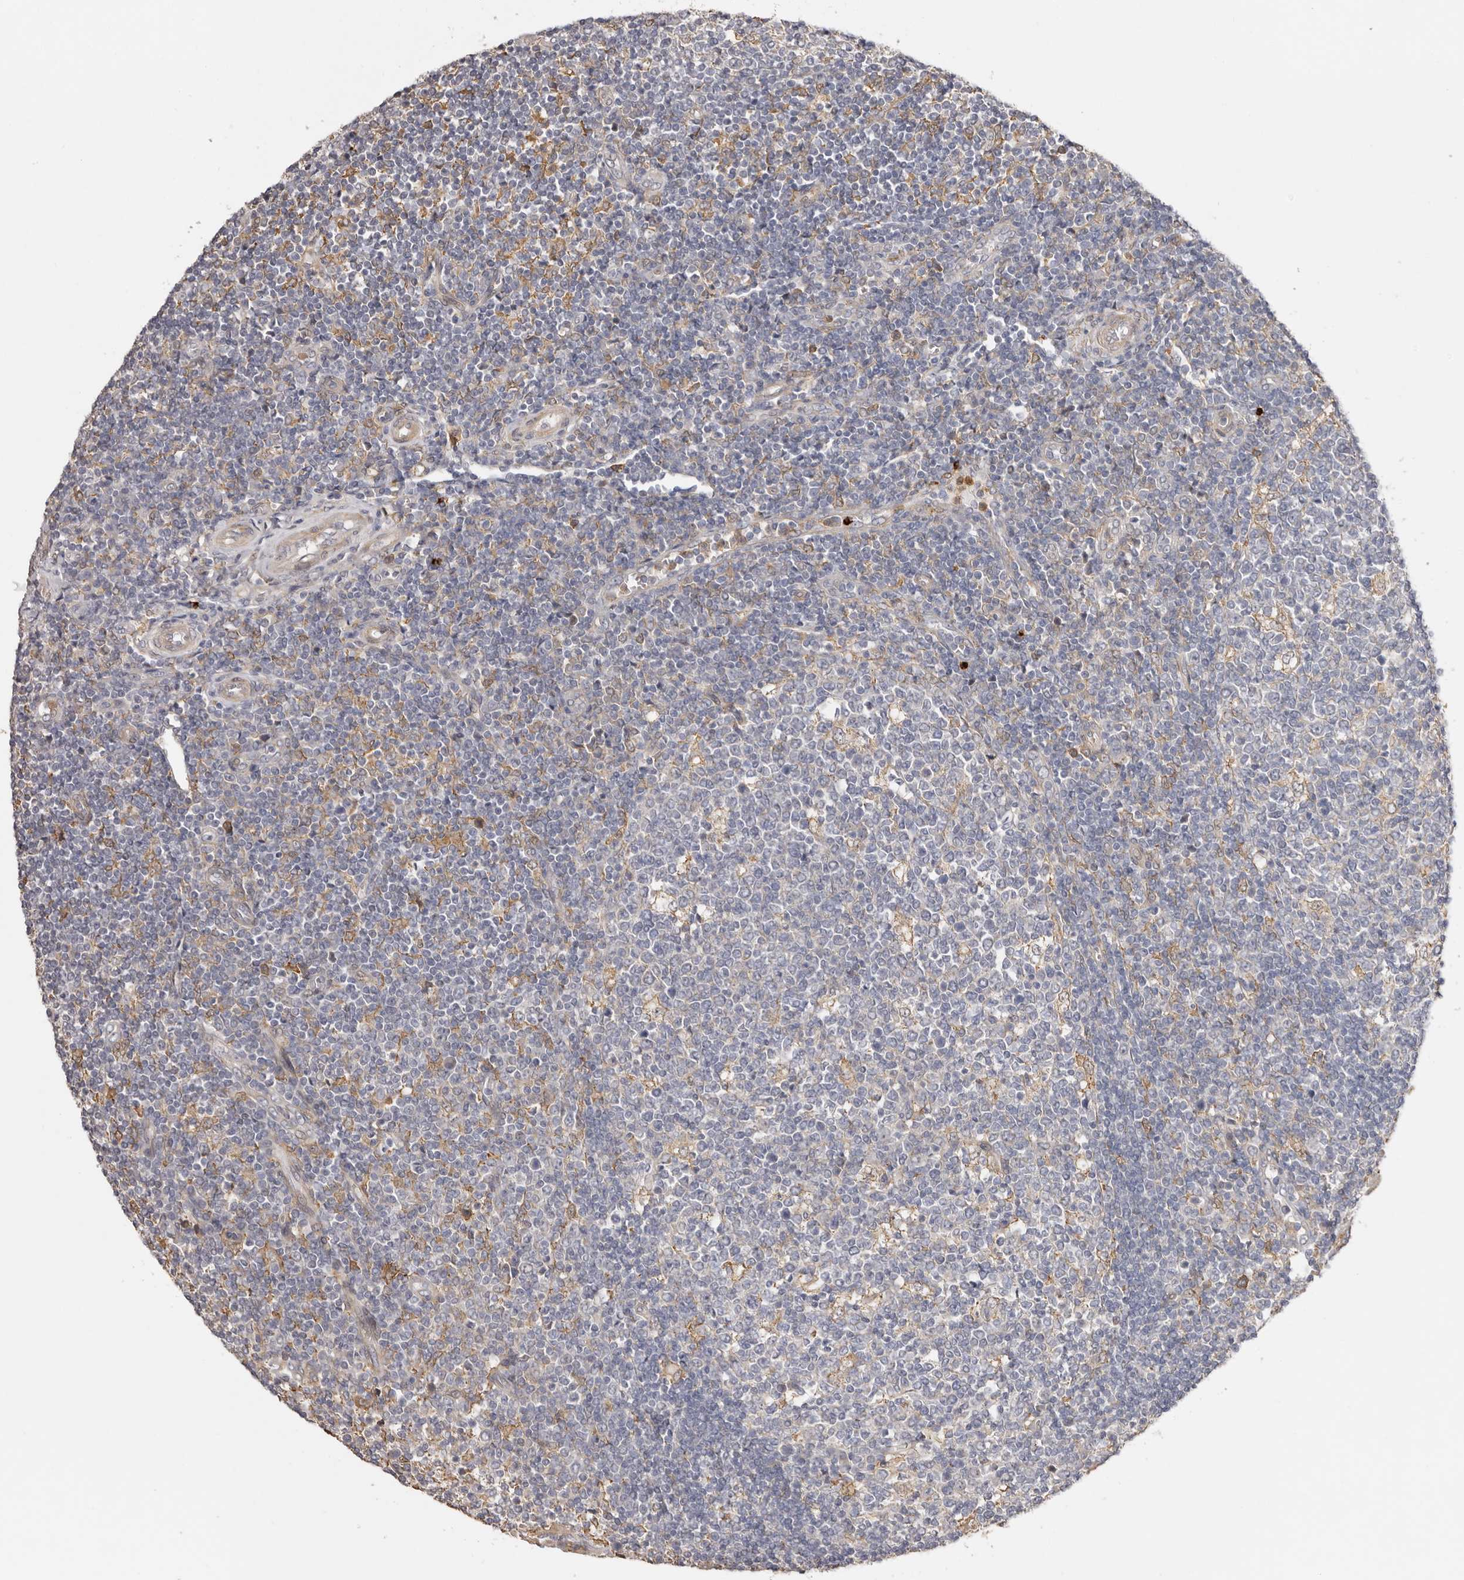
{"staining": {"intensity": "weak", "quantity": "<25%", "location": "cytoplasmic/membranous"}, "tissue": "tonsil", "cell_type": "Germinal center cells", "image_type": "normal", "snomed": [{"axis": "morphology", "description": "Normal tissue, NOS"}, {"axis": "topography", "description": "Tonsil"}], "caption": "IHC image of normal human tonsil stained for a protein (brown), which exhibits no staining in germinal center cells. The staining was performed using DAB to visualize the protein expression in brown, while the nuclei were stained in blue with hematoxylin (Magnification: 20x).", "gene": "MSRB2", "patient": {"sex": "female", "age": 19}}